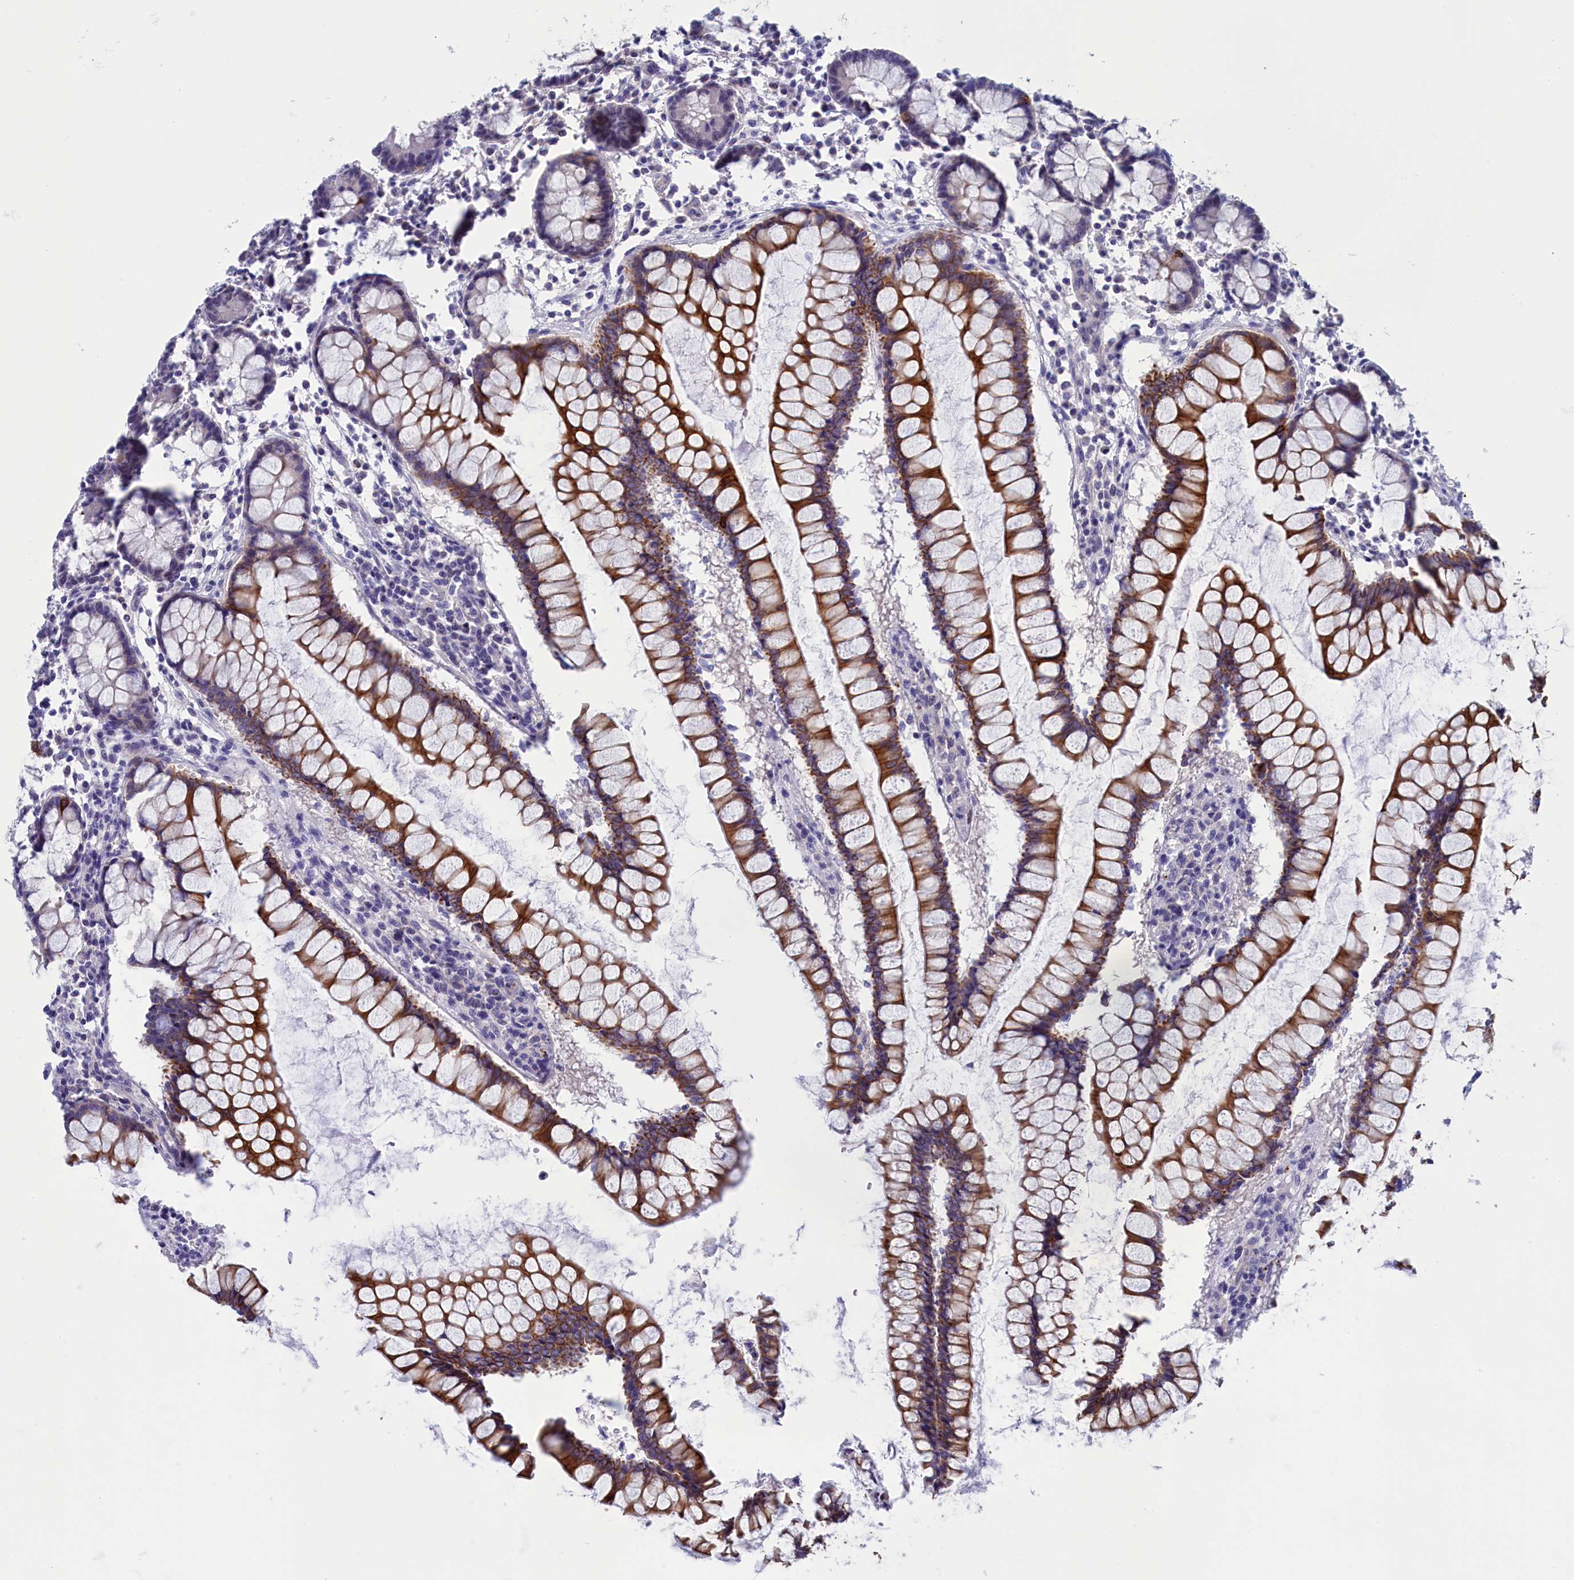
{"staining": {"intensity": "weak", "quantity": "25%-75%", "location": "cytoplasmic/membranous"}, "tissue": "colon", "cell_type": "Endothelial cells", "image_type": "normal", "snomed": [{"axis": "morphology", "description": "Normal tissue, NOS"}, {"axis": "morphology", "description": "Adenocarcinoma, NOS"}, {"axis": "topography", "description": "Colon"}], "caption": "Weak cytoplasmic/membranous expression for a protein is appreciated in approximately 25%-75% of endothelial cells of benign colon using IHC.", "gene": "VPS35L", "patient": {"sex": "female", "age": 55}}